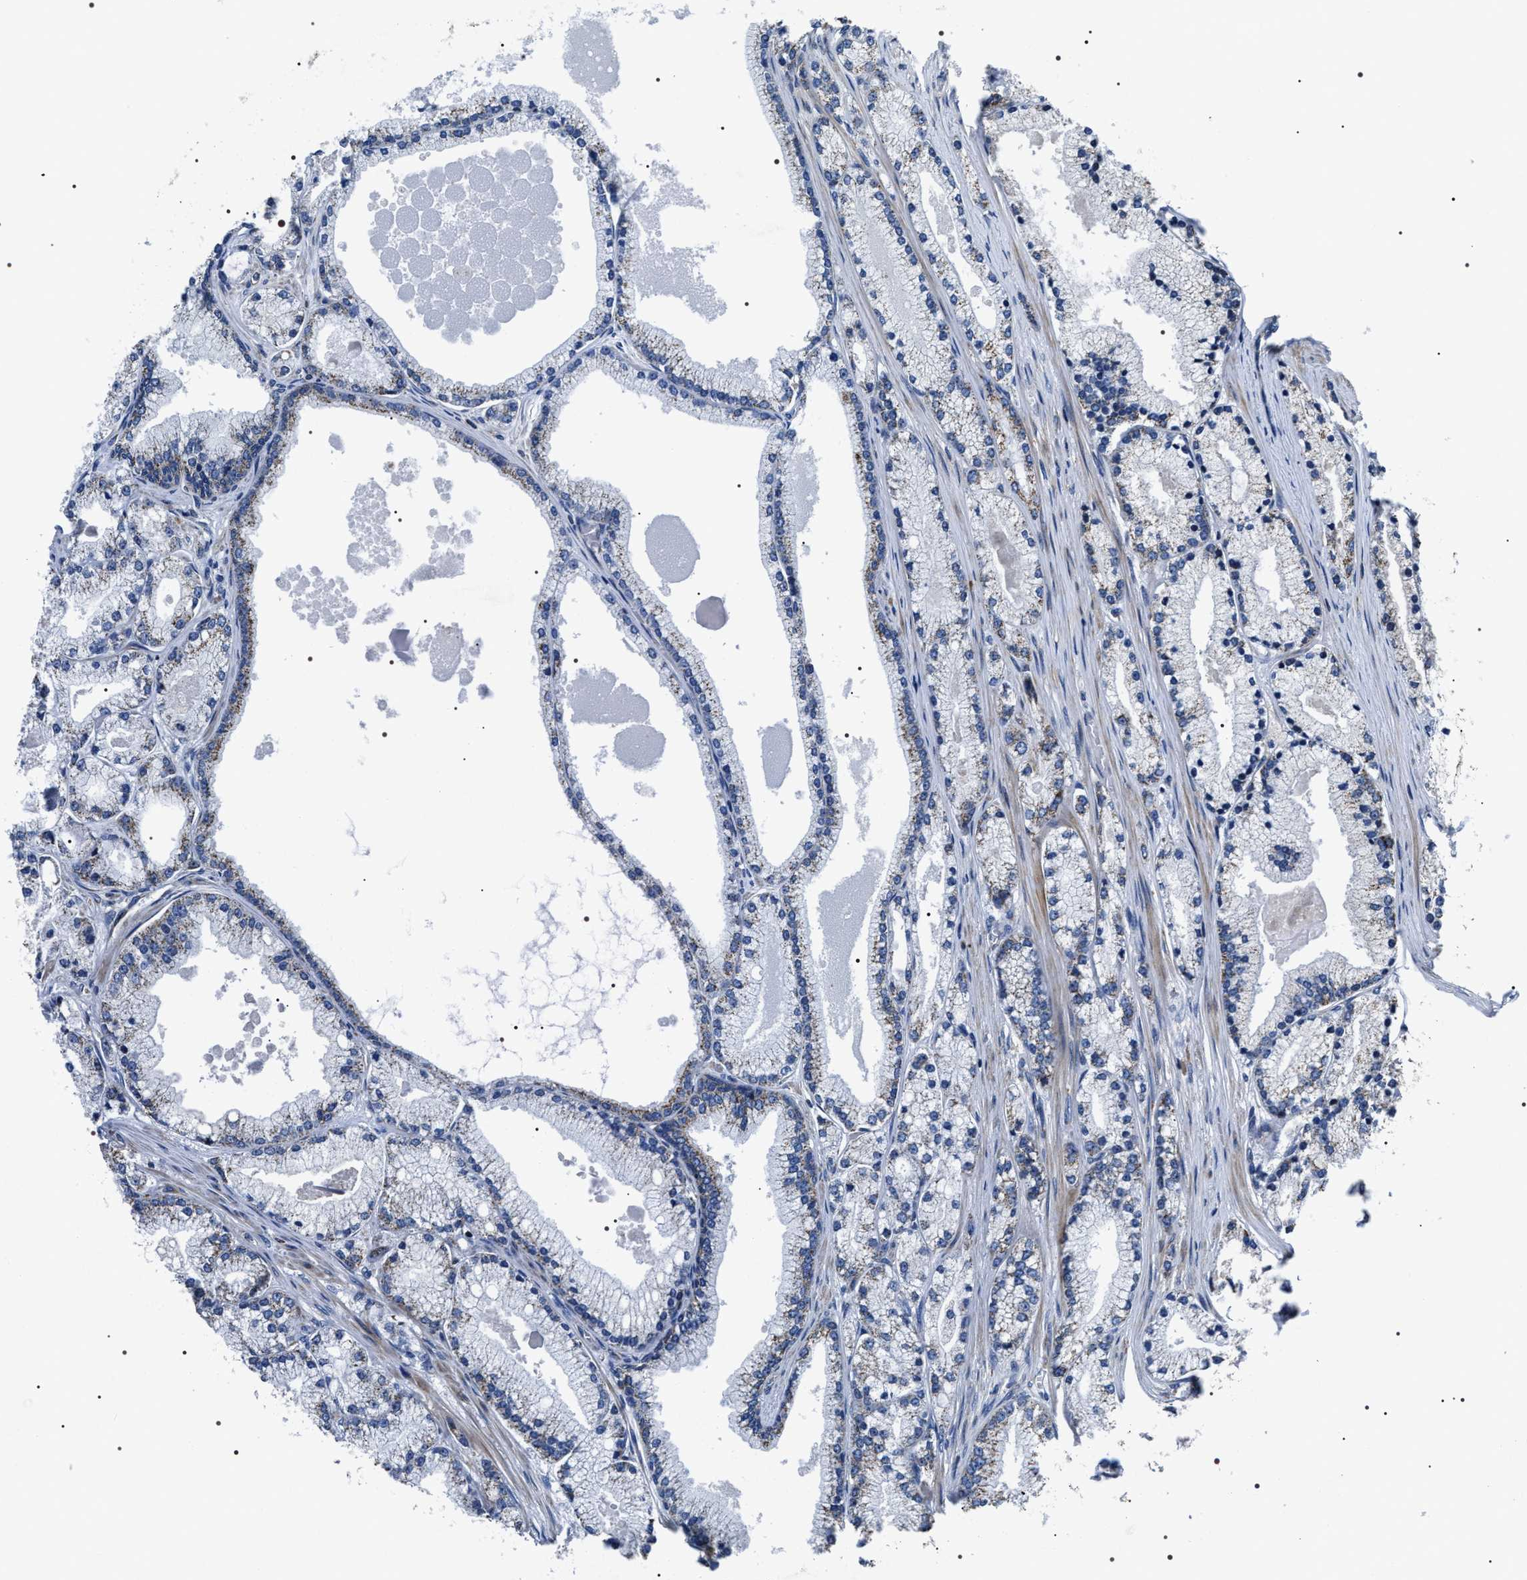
{"staining": {"intensity": "moderate", "quantity": "25%-75%", "location": "cytoplasmic/membranous"}, "tissue": "prostate cancer", "cell_type": "Tumor cells", "image_type": "cancer", "snomed": [{"axis": "morphology", "description": "Adenocarcinoma, High grade"}, {"axis": "topography", "description": "Prostate"}], "caption": "Brown immunohistochemical staining in human prostate high-grade adenocarcinoma shows moderate cytoplasmic/membranous positivity in approximately 25%-75% of tumor cells.", "gene": "NTMT1", "patient": {"sex": "male", "age": 71}}